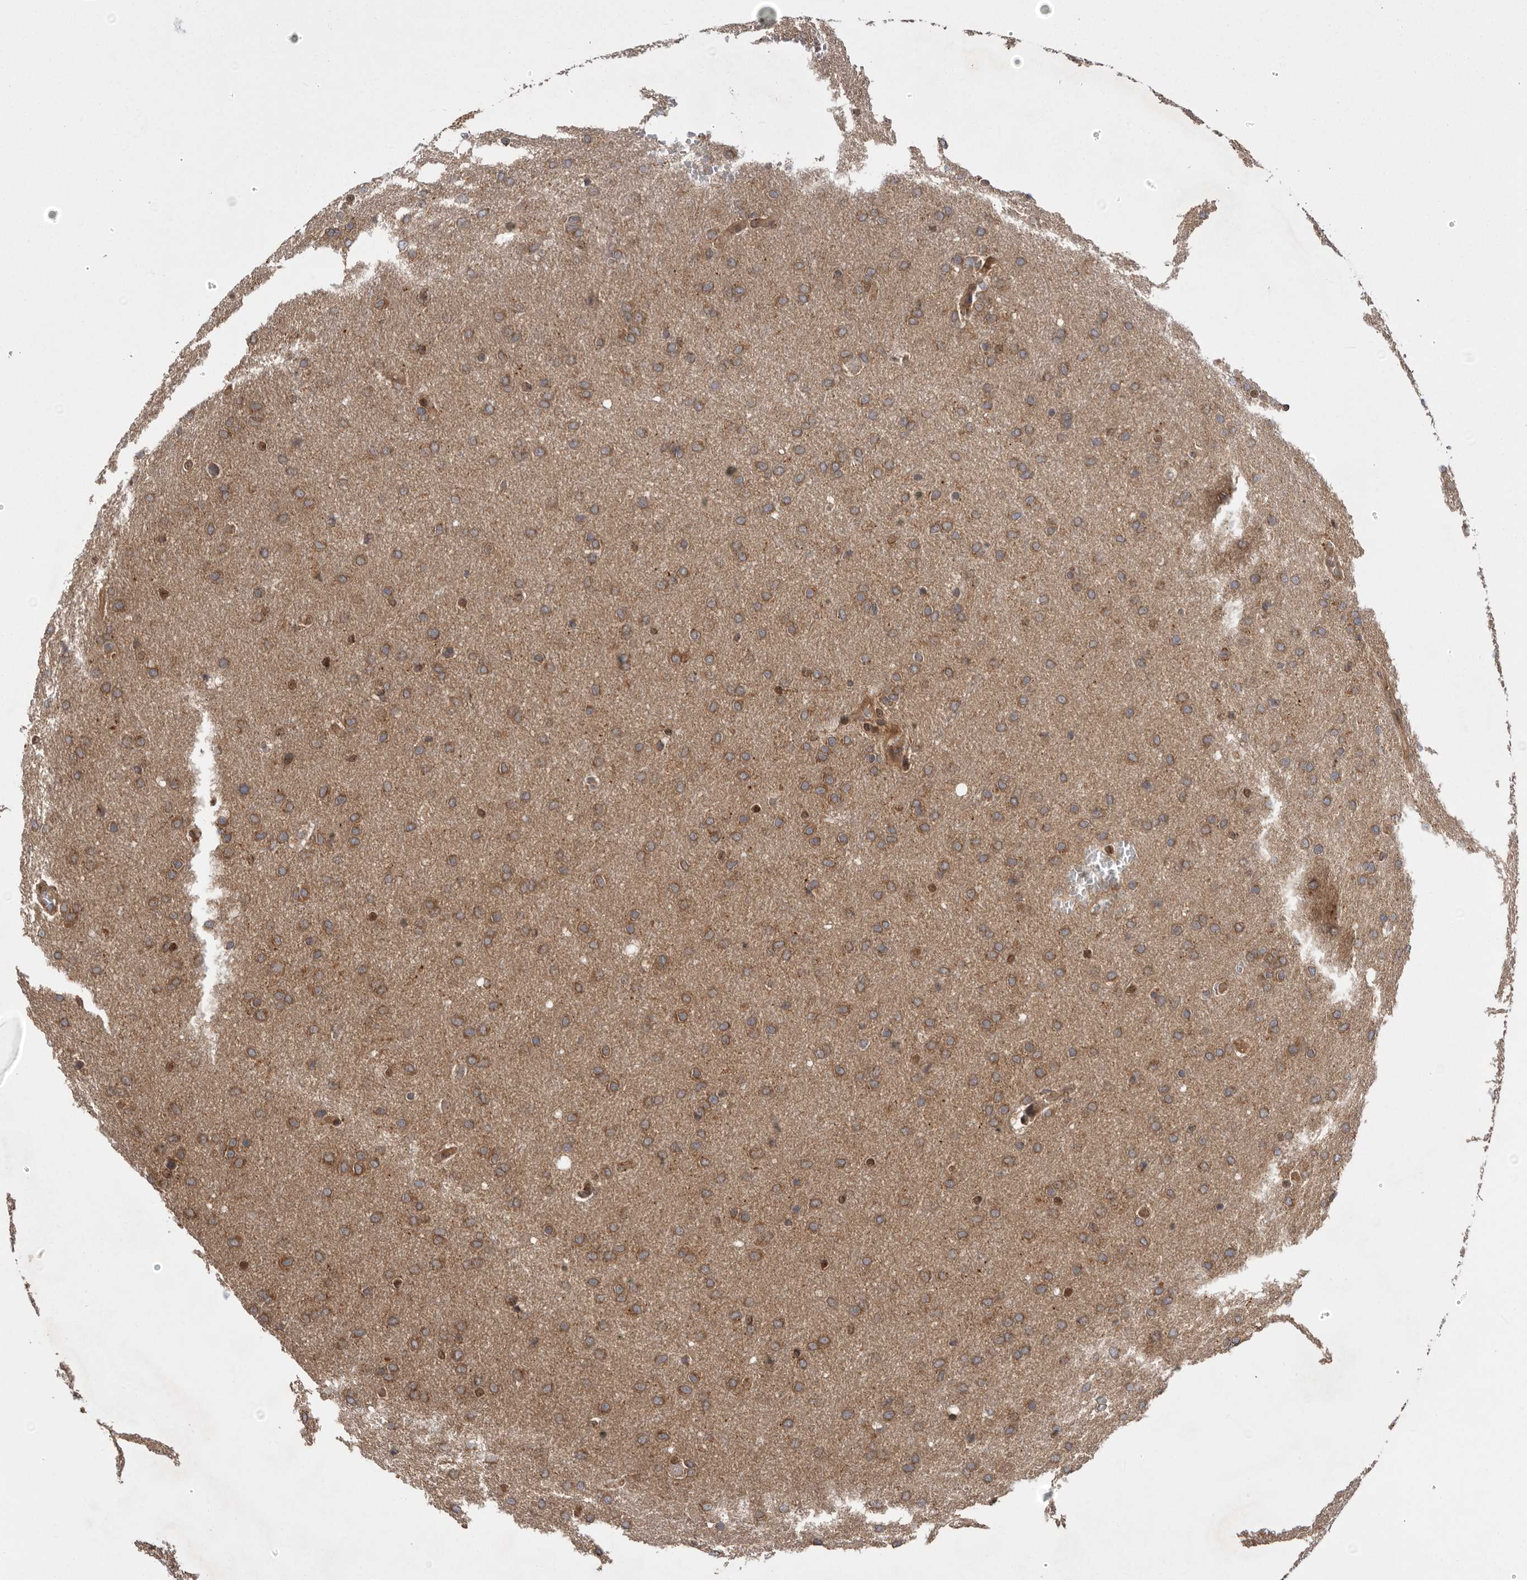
{"staining": {"intensity": "moderate", "quantity": ">75%", "location": "cytoplasmic/membranous"}, "tissue": "glioma", "cell_type": "Tumor cells", "image_type": "cancer", "snomed": [{"axis": "morphology", "description": "Glioma, malignant, Low grade"}, {"axis": "topography", "description": "Brain"}], "caption": "Immunohistochemical staining of glioma exhibits medium levels of moderate cytoplasmic/membranous positivity in approximately >75% of tumor cells.", "gene": "DHDDS", "patient": {"sex": "female", "age": 37}}